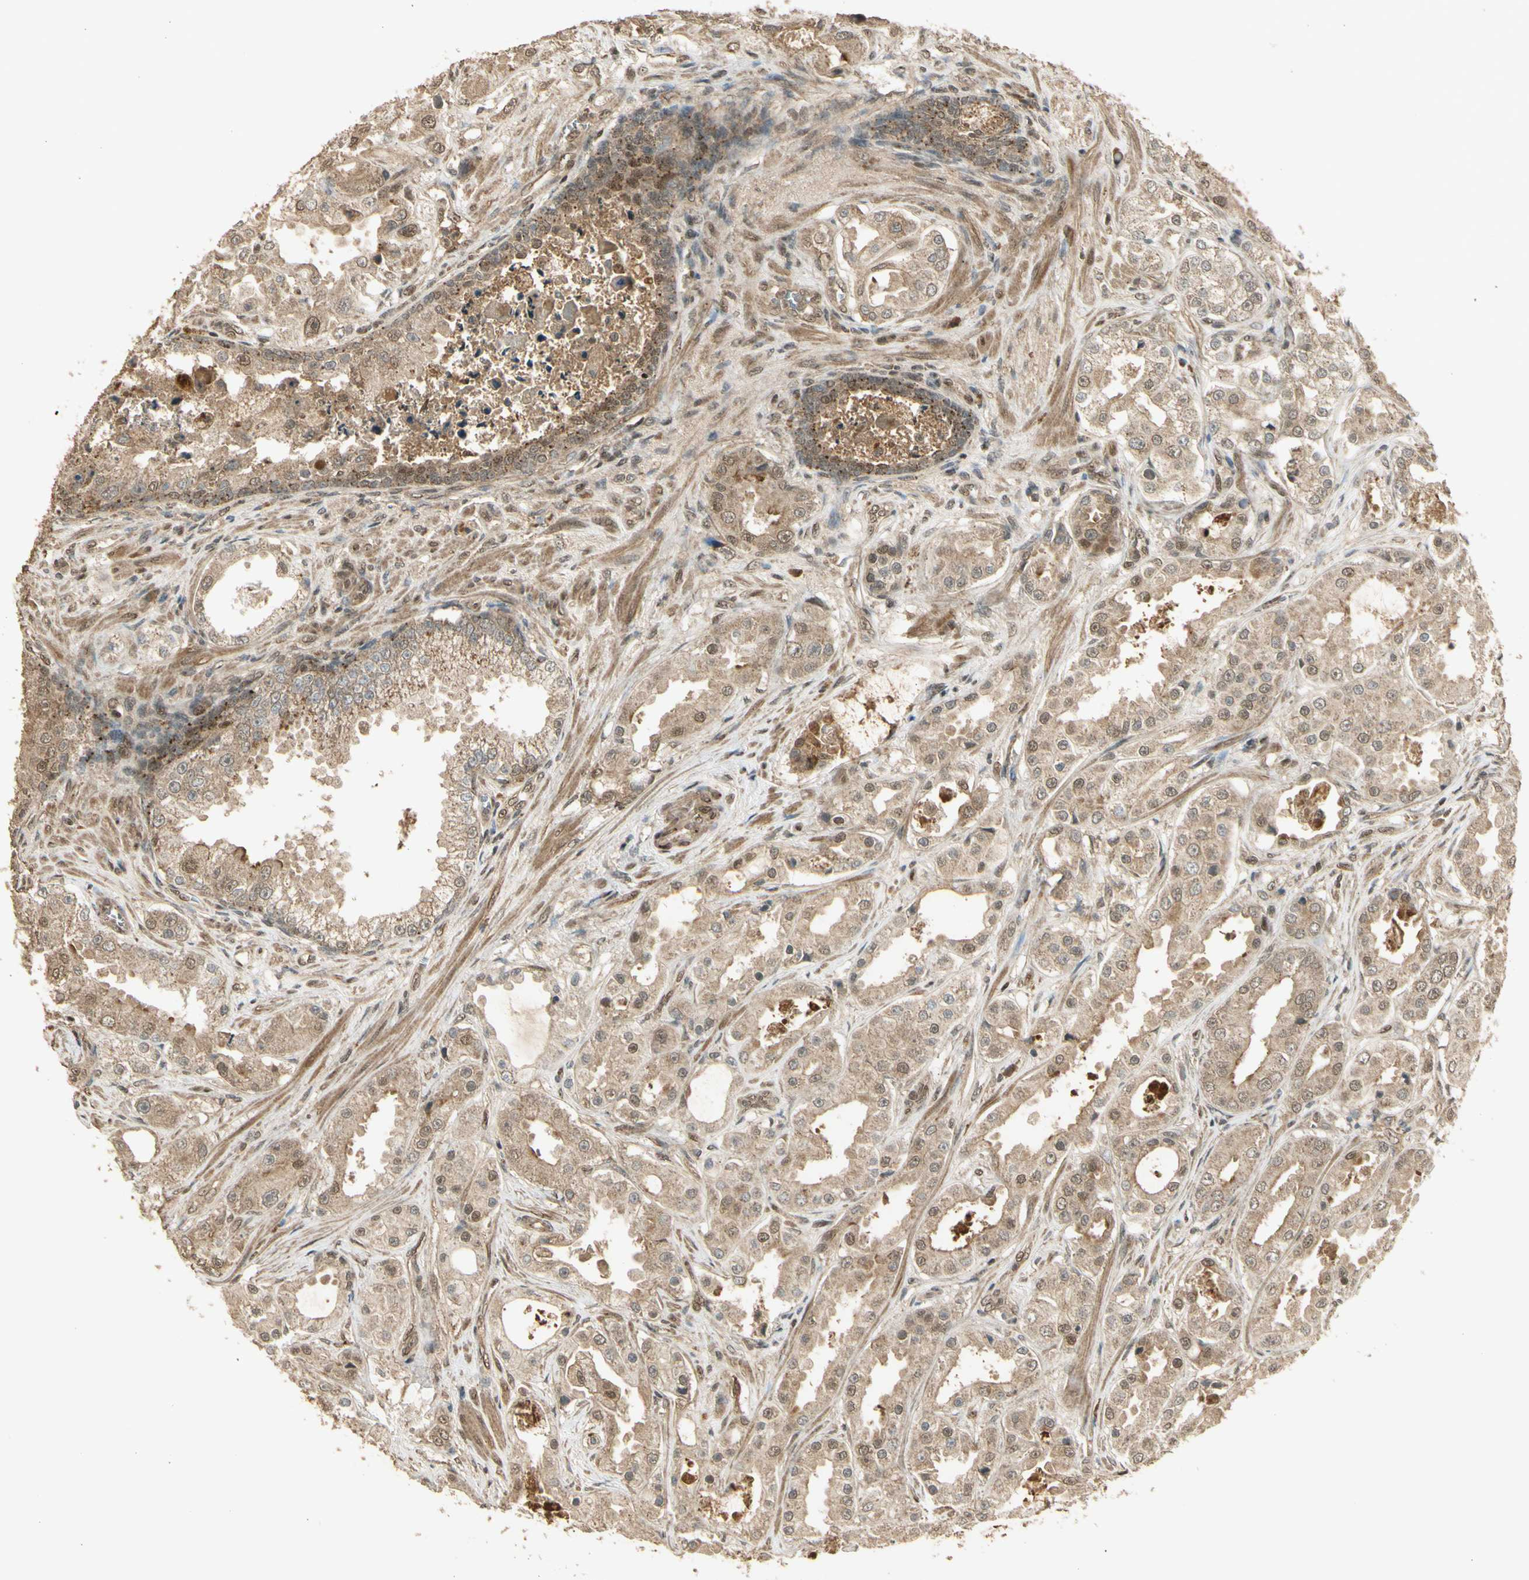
{"staining": {"intensity": "moderate", "quantity": ">75%", "location": "cytoplasmic/membranous,nuclear"}, "tissue": "prostate cancer", "cell_type": "Tumor cells", "image_type": "cancer", "snomed": [{"axis": "morphology", "description": "Adenocarcinoma, High grade"}, {"axis": "topography", "description": "Prostate"}], "caption": "Immunohistochemical staining of prostate cancer shows medium levels of moderate cytoplasmic/membranous and nuclear protein expression in approximately >75% of tumor cells.", "gene": "GMEB2", "patient": {"sex": "male", "age": 73}}